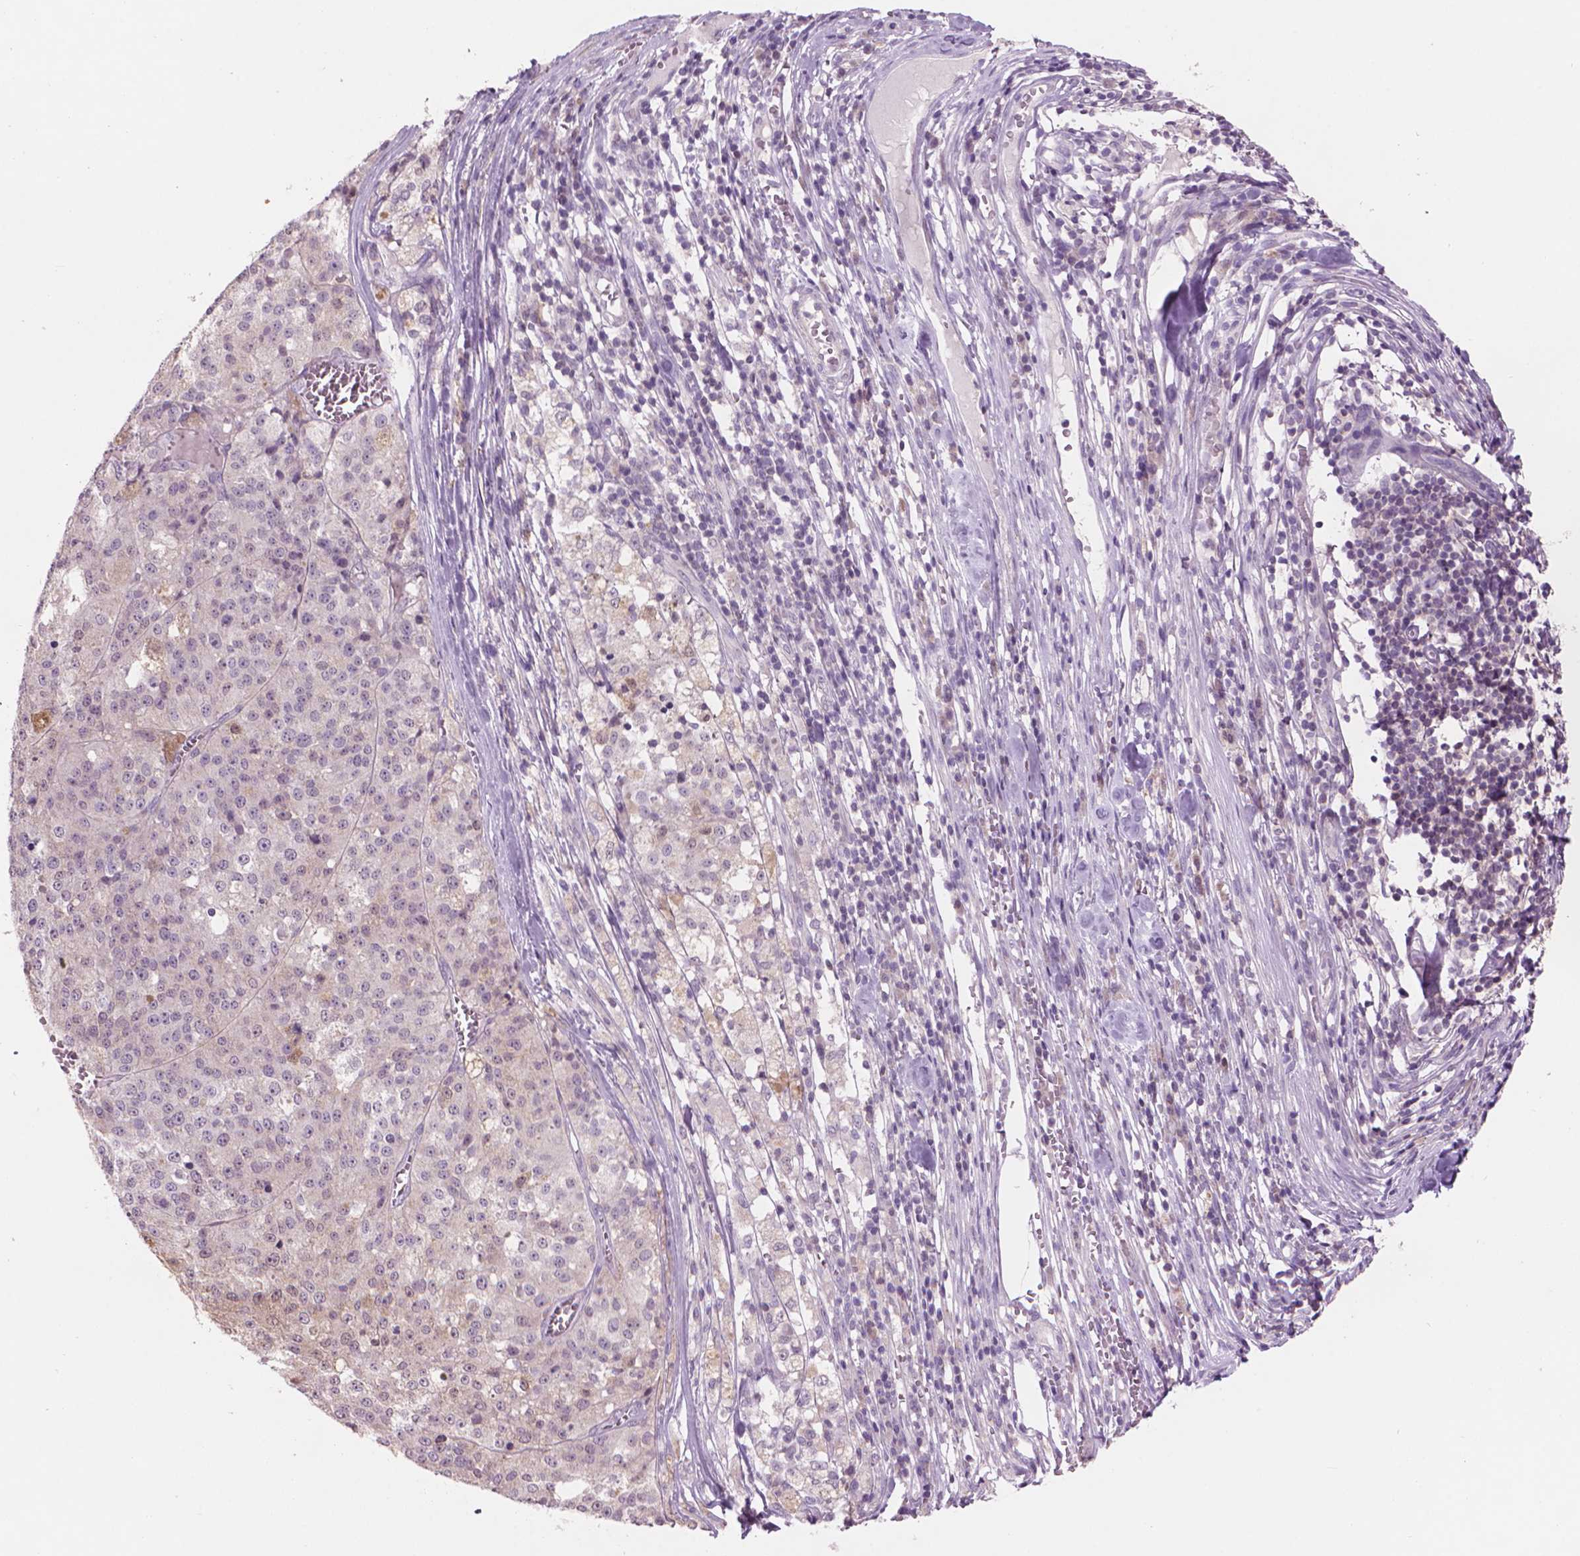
{"staining": {"intensity": "negative", "quantity": "none", "location": "none"}, "tissue": "melanoma", "cell_type": "Tumor cells", "image_type": "cancer", "snomed": [{"axis": "morphology", "description": "Malignant melanoma, Metastatic site"}, {"axis": "topography", "description": "Lymph node"}], "caption": "IHC micrograph of human malignant melanoma (metastatic site) stained for a protein (brown), which demonstrates no staining in tumor cells. (Stains: DAB immunohistochemistry (IHC) with hematoxylin counter stain, Microscopy: brightfield microscopy at high magnification).", "gene": "ENO2", "patient": {"sex": "female", "age": 64}}